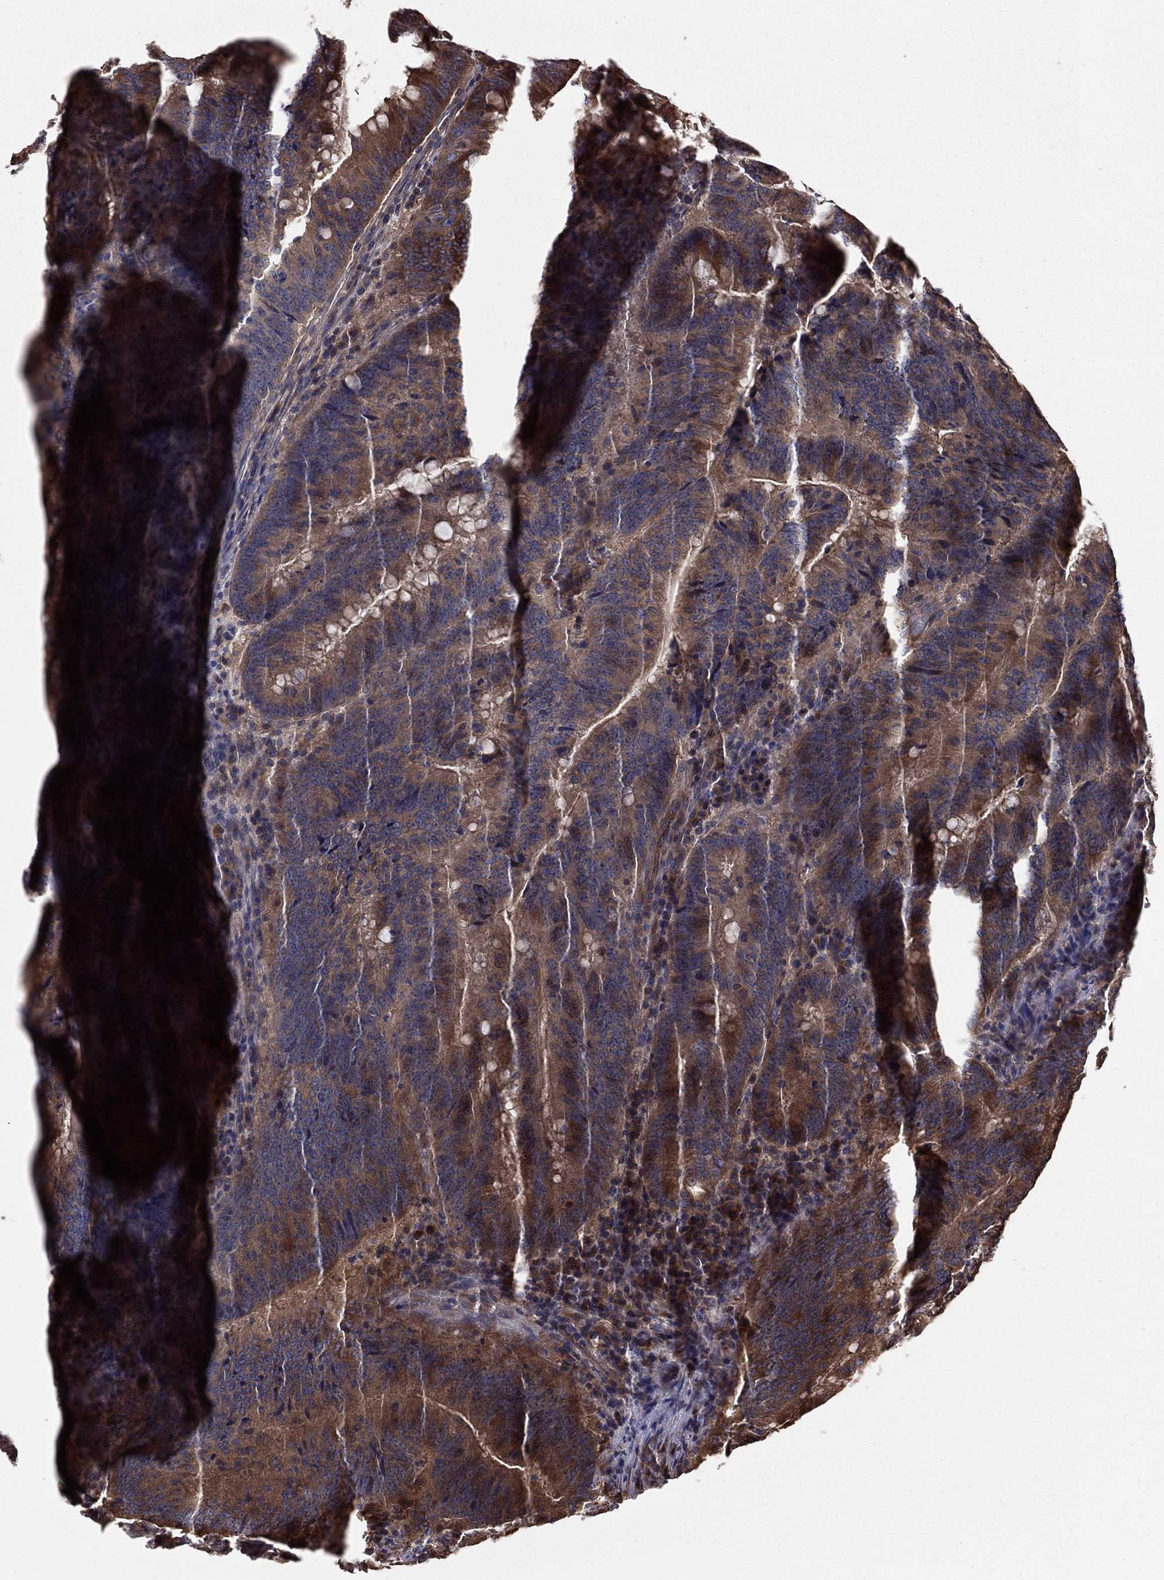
{"staining": {"intensity": "moderate", "quantity": "25%-75%", "location": "cytoplasmic/membranous"}, "tissue": "colorectal cancer", "cell_type": "Tumor cells", "image_type": "cancer", "snomed": [{"axis": "morphology", "description": "Adenocarcinoma, NOS"}, {"axis": "topography", "description": "Colon"}], "caption": "Approximately 25%-75% of tumor cells in human colorectal cancer (adenocarcinoma) display moderate cytoplasmic/membranous protein staining as visualized by brown immunohistochemical staining.", "gene": "BABAM2", "patient": {"sex": "female", "age": 87}}